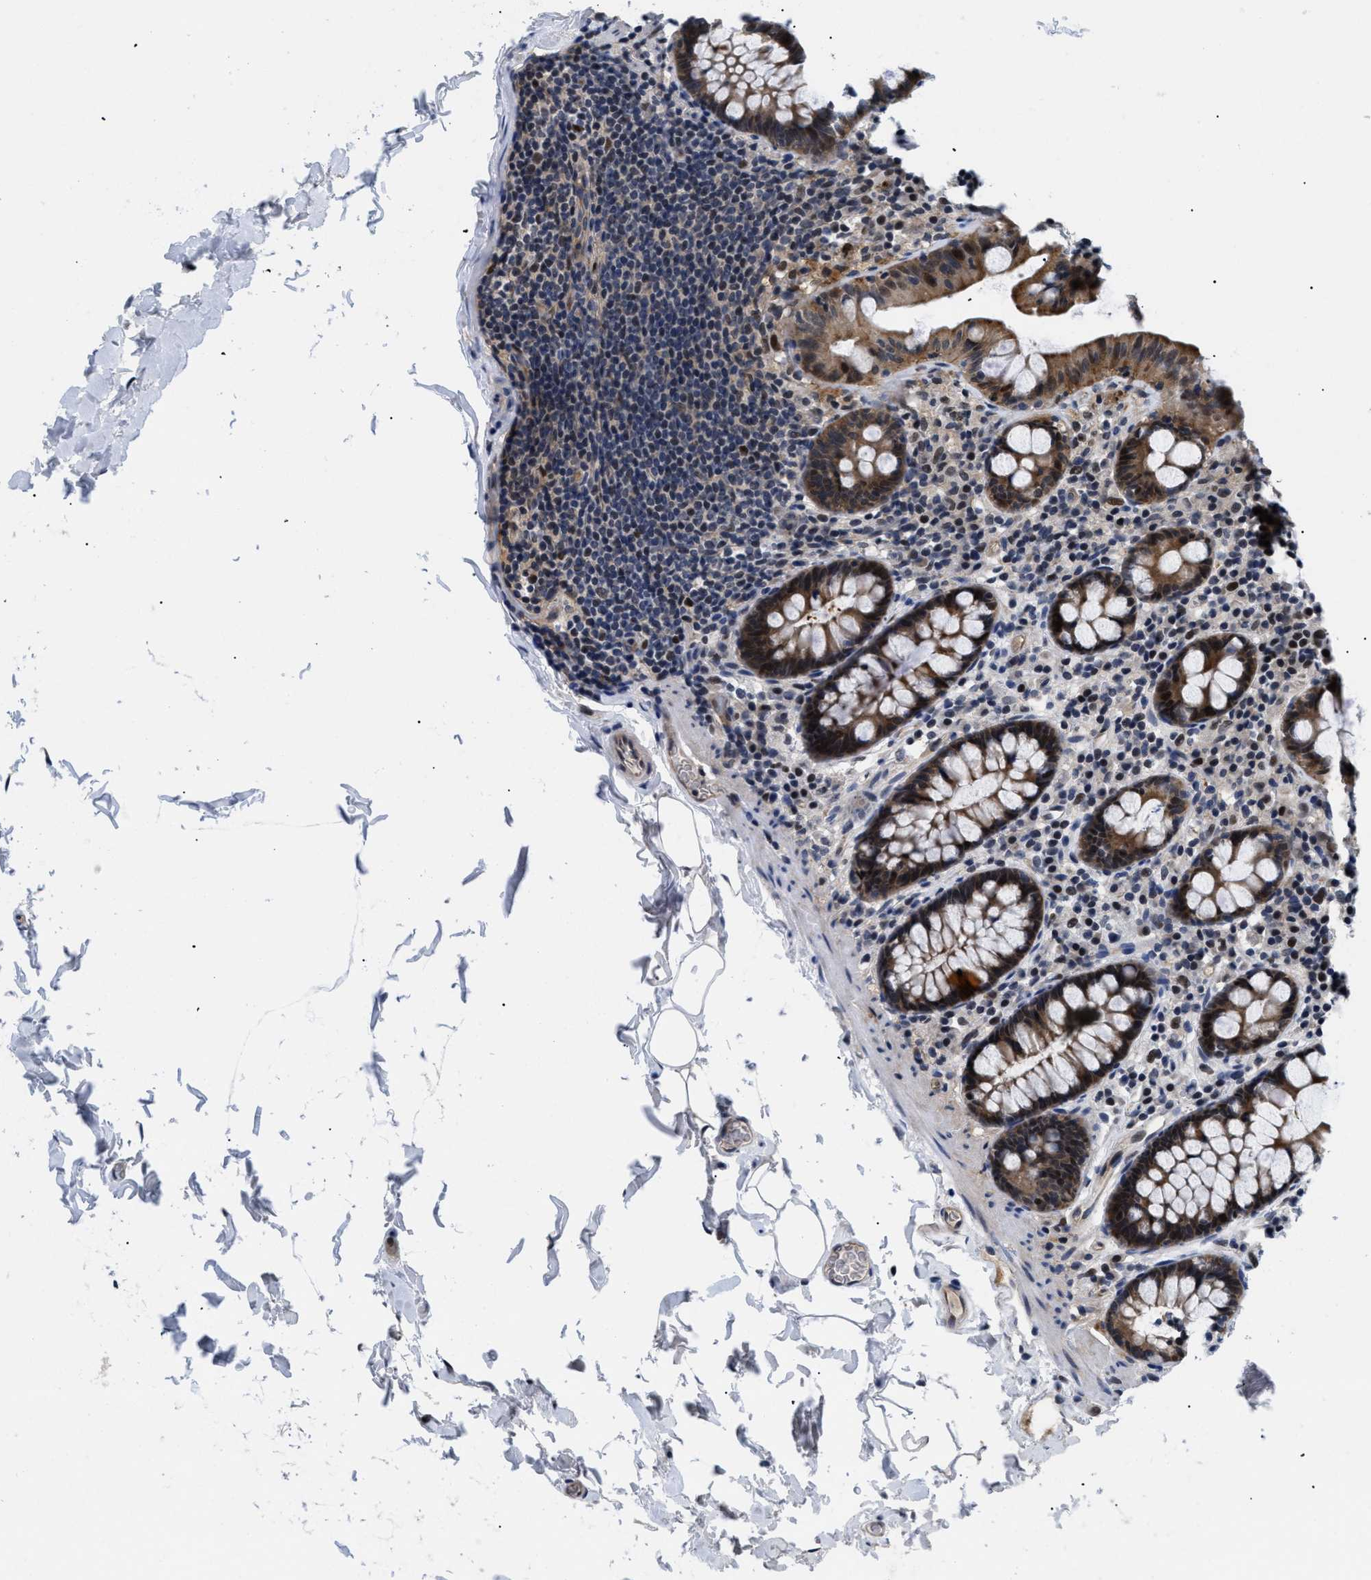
{"staining": {"intensity": "moderate", "quantity": "25%-75%", "location": "nuclear"}, "tissue": "colon", "cell_type": "Endothelial cells", "image_type": "normal", "snomed": [{"axis": "morphology", "description": "Normal tissue, NOS"}, {"axis": "topography", "description": "Colon"}], "caption": "IHC (DAB (3,3'-diaminobenzidine)) staining of benign human colon shows moderate nuclear protein expression in about 25%-75% of endothelial cells.", "gene": "SLC29A2", "patient": {"sex": "female", "age": 80}}